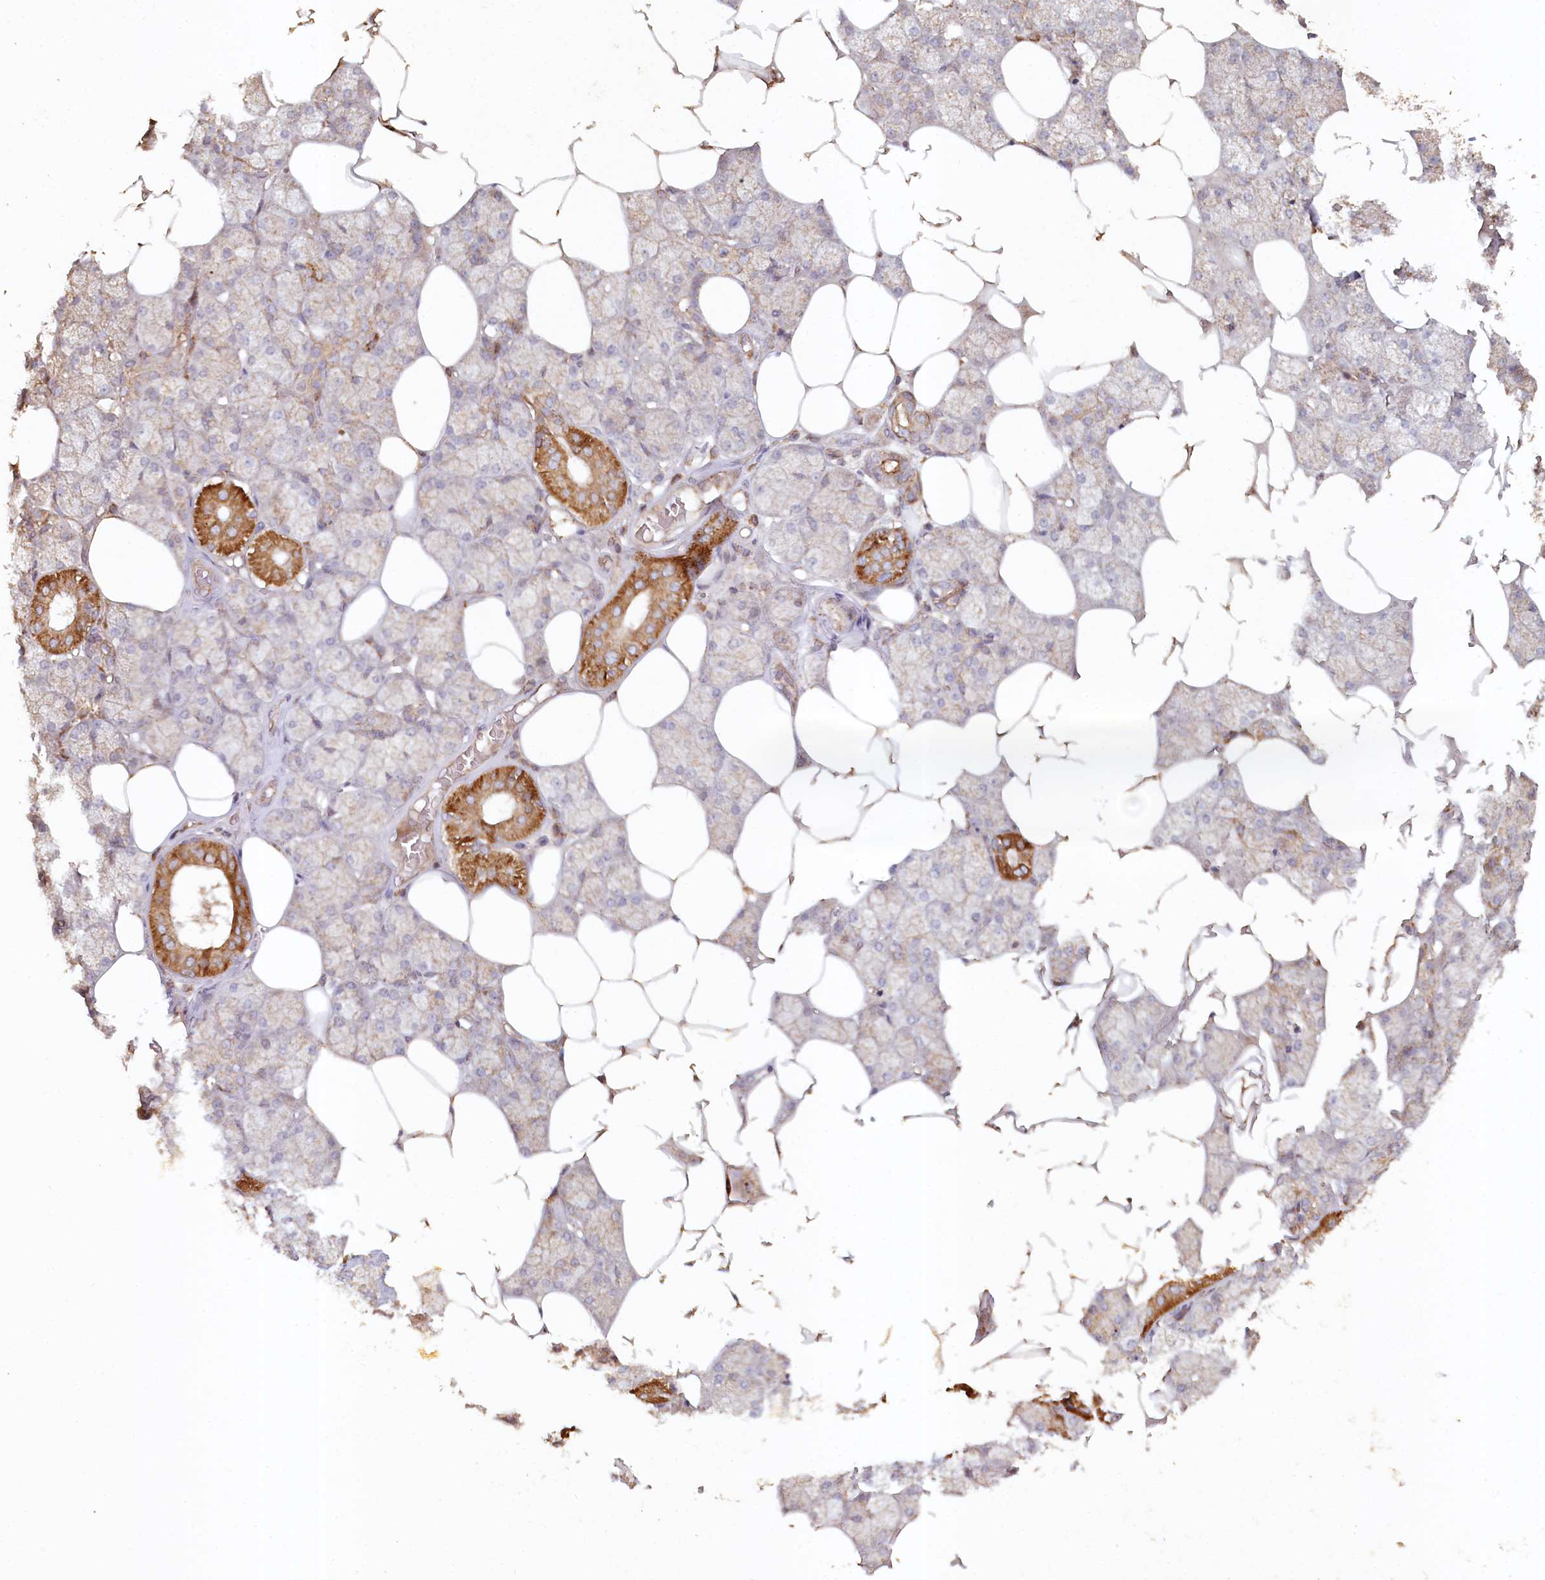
{"staining": {"intensity": "strong", "quantity": "<25%", "location": "cytoplasmic/membranous"}, "tissue": "salivary gland", "cell_type": "Glandular cells", "image_type": "normal", "snomed": [{"axis": "morphology", "description": "Normal tissue, NOS"}, {"axis": "topography", "description": "Salivary gland"}], "caption": "Strong cytoplasmic/membranous protein positivity is present in approximately <25% of glandular cells in salivary gland.", "gene": "HAL", "patient": {"sex": "male", "age": 62}}